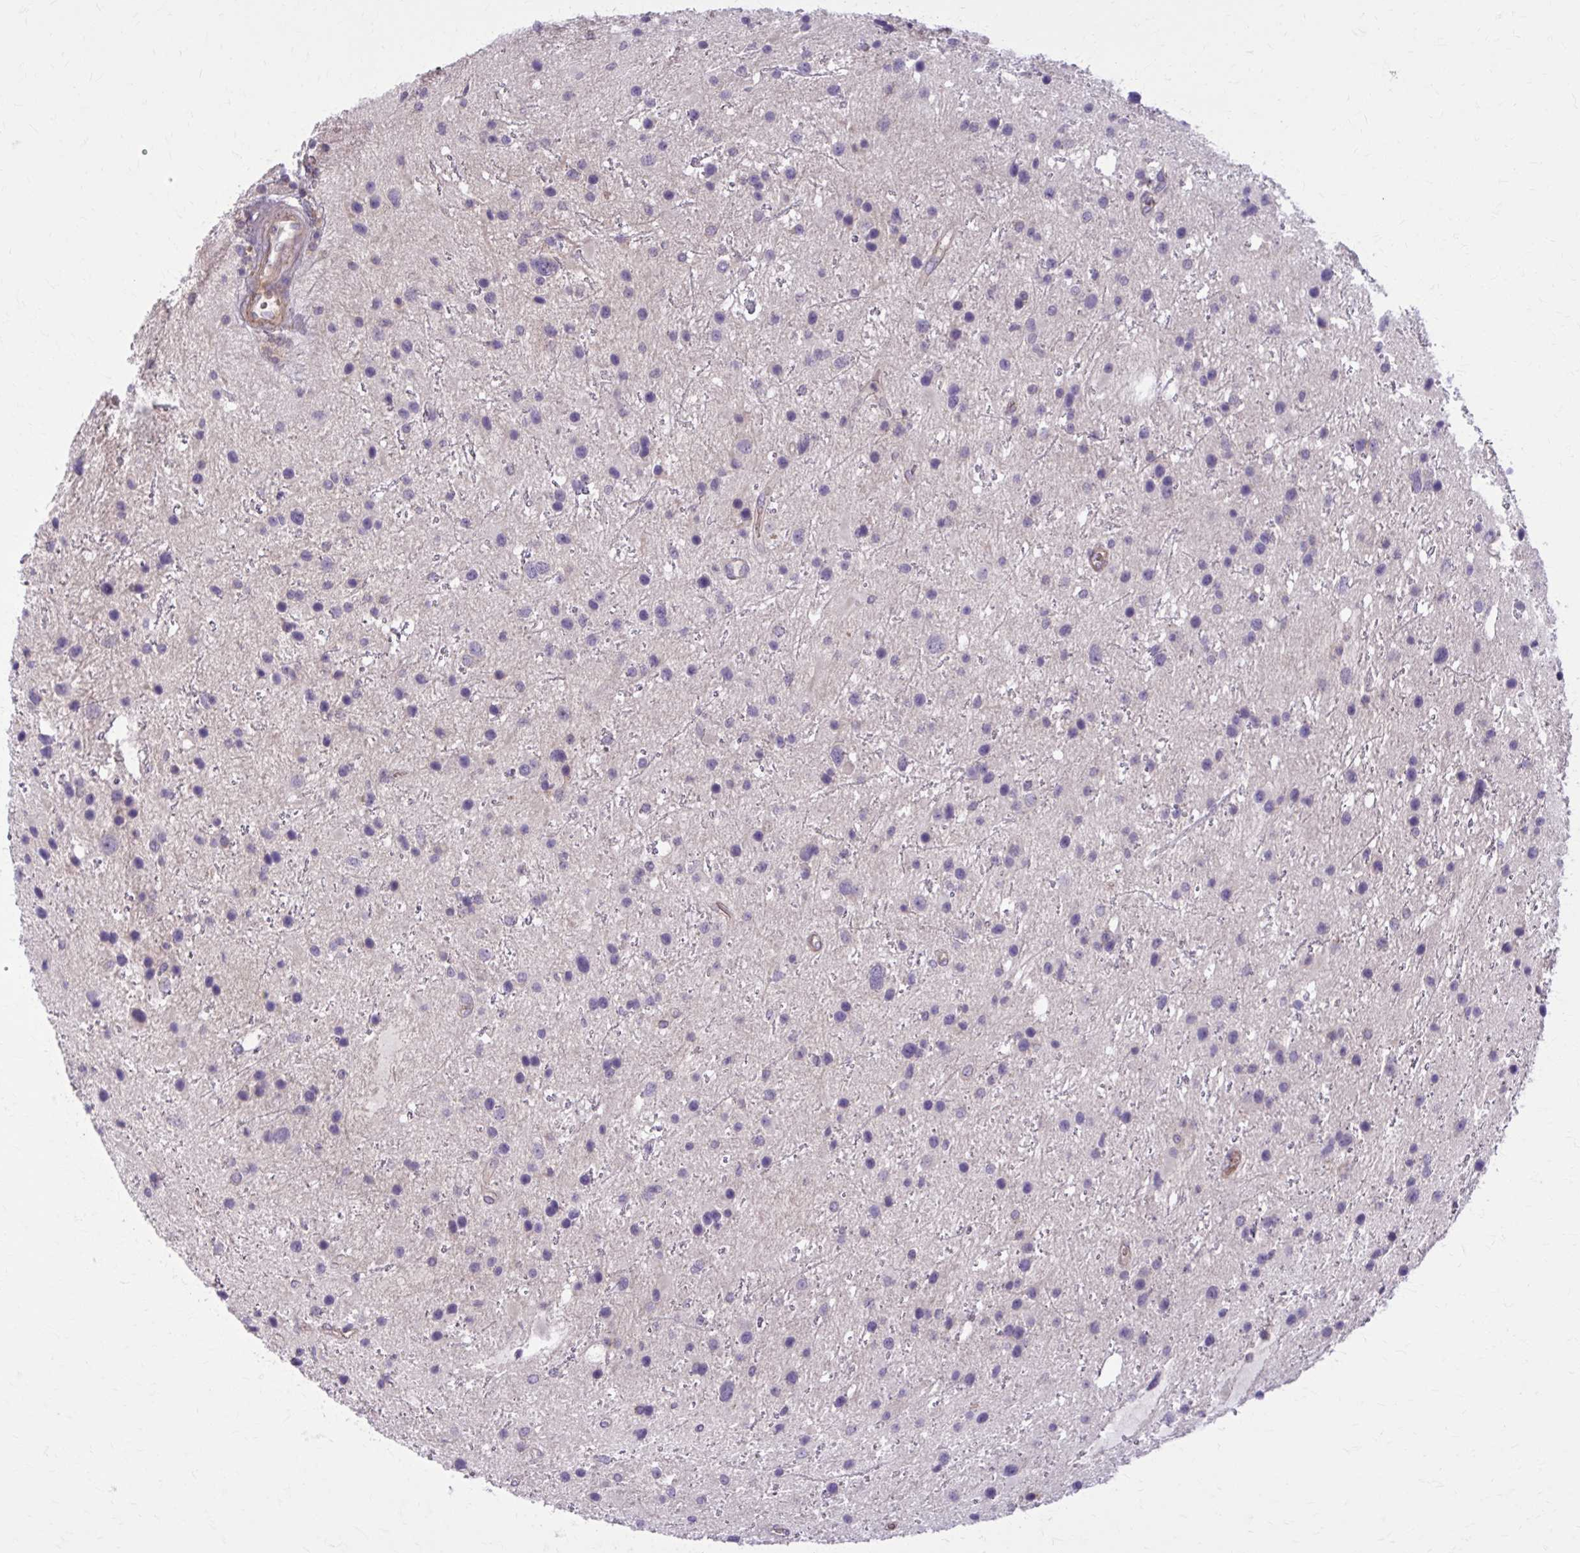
{"staining": {"intensity": "negative", "quantity": "none", "location": "none"}, "tissue": "glioma", "cell_type": "Tumor cells", "image_type": "cancer", "snomed": [{"axis": "morphology", "description": "Glioma, malignant, Low grade"}, {"axis": "topography", "description": "Brain"}], "caption": "The image reveals no staining of tumor cells in glioma. The staining is performed using DAB brown chromogen with nuclei counter-stained in using hematoxylin.", "gene": "SNF8", "patient": {"sex": "female", "age": 32}}